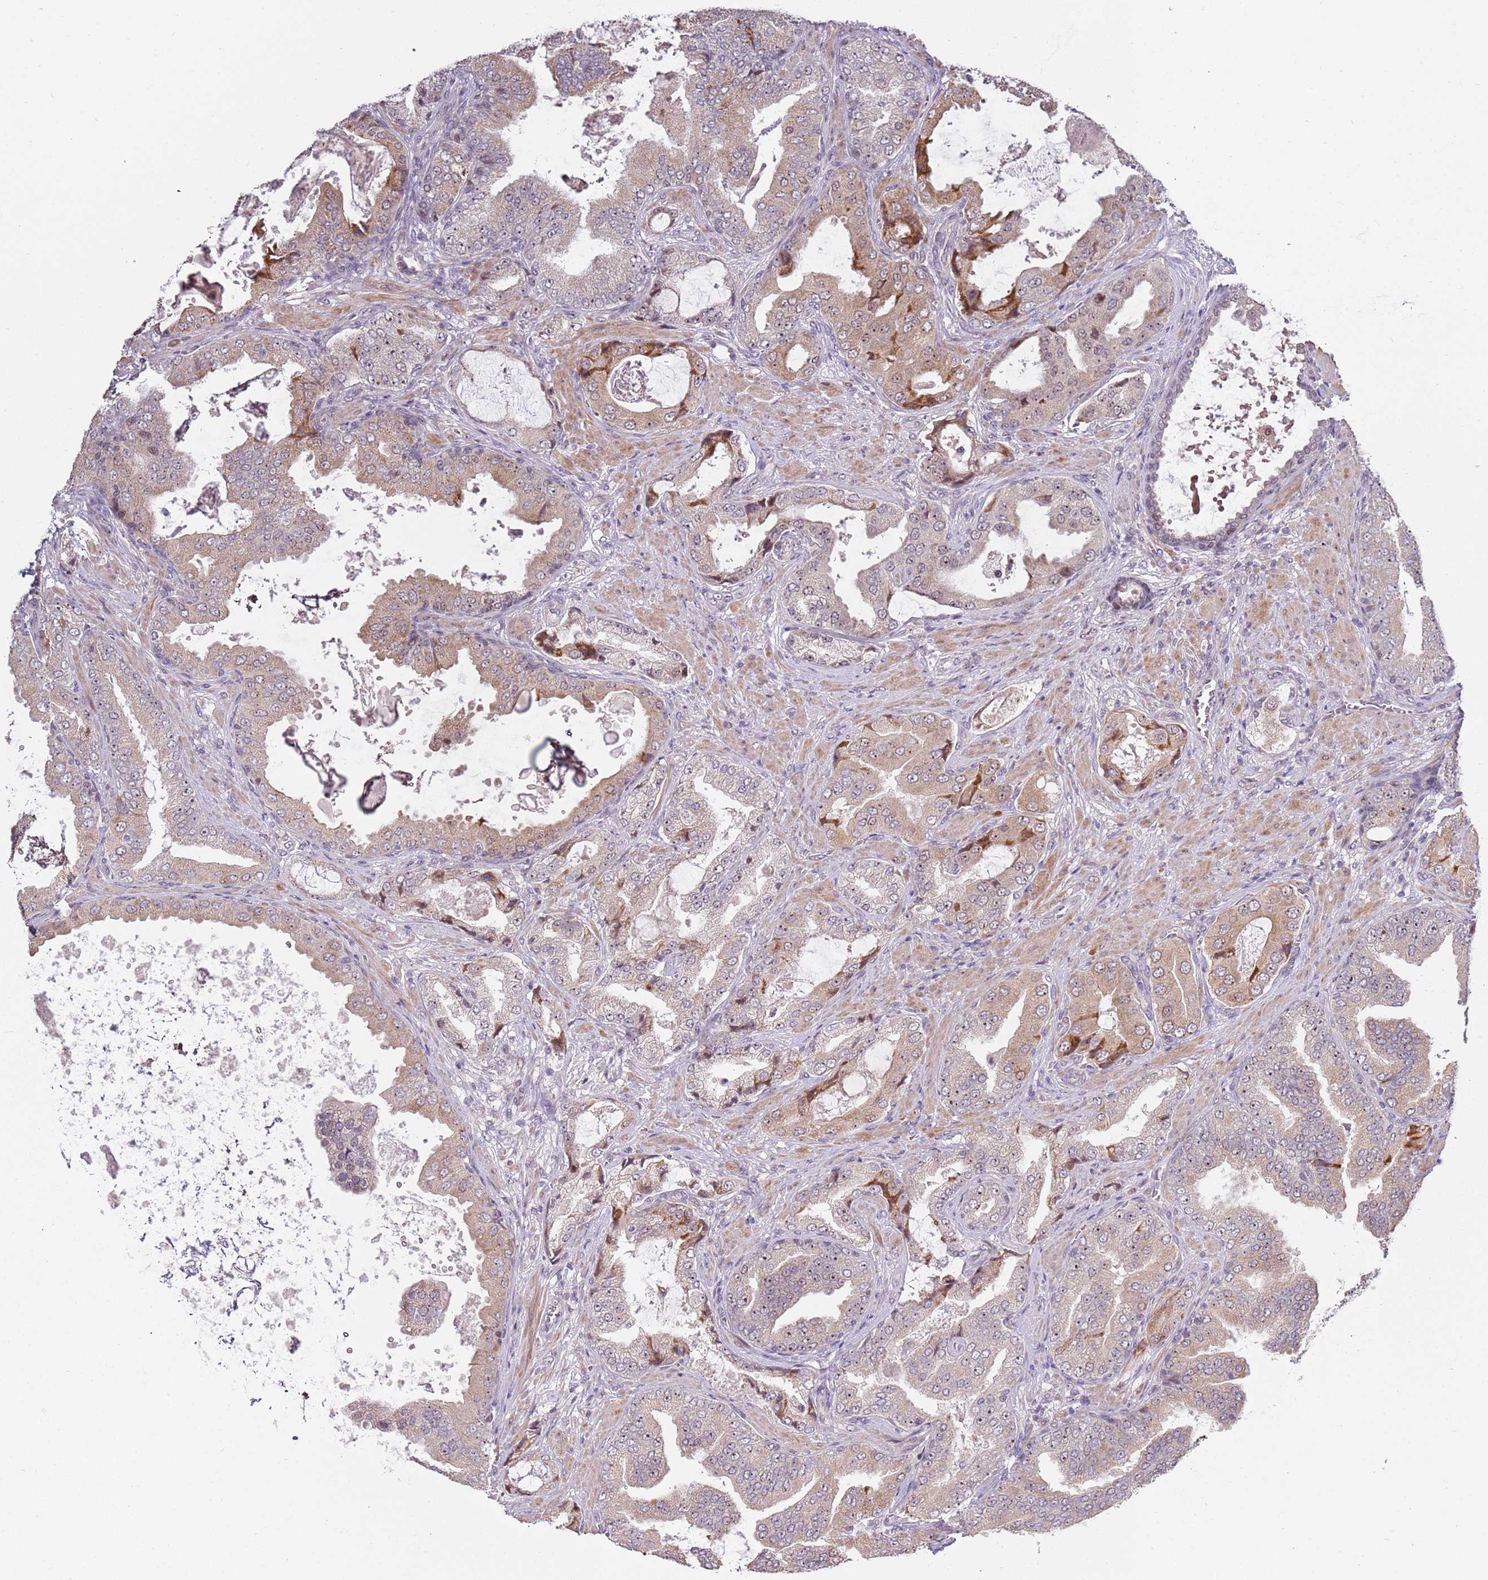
{"staining": {"intensity": "weak", "quantity": ">75%", "location": "cytoplasmic/membranous,nuclear"}, "tissue": "prostate cancer", "cell_type": "Tumor cells", "image_type": "cancer", "snomed": [{"axis": "morphology", "description": "Adenocarcinoma, High grade"}, {"axis": "topography", "description": "Prostate"}], "caption": "IHC histopathology image of neoplastic tissue: human prostate cancer (high-grade adenocarcinoma) stained using IHC exhibits low levels of weak protein expression localized specifically in the cytoplasmic/membranous and nuclear of tumor cells, appearing as a cytoplasmic/membranous and nuclear brown color.", "gene": "UCMA", "patient": {"sex": "male", "age": 68}}